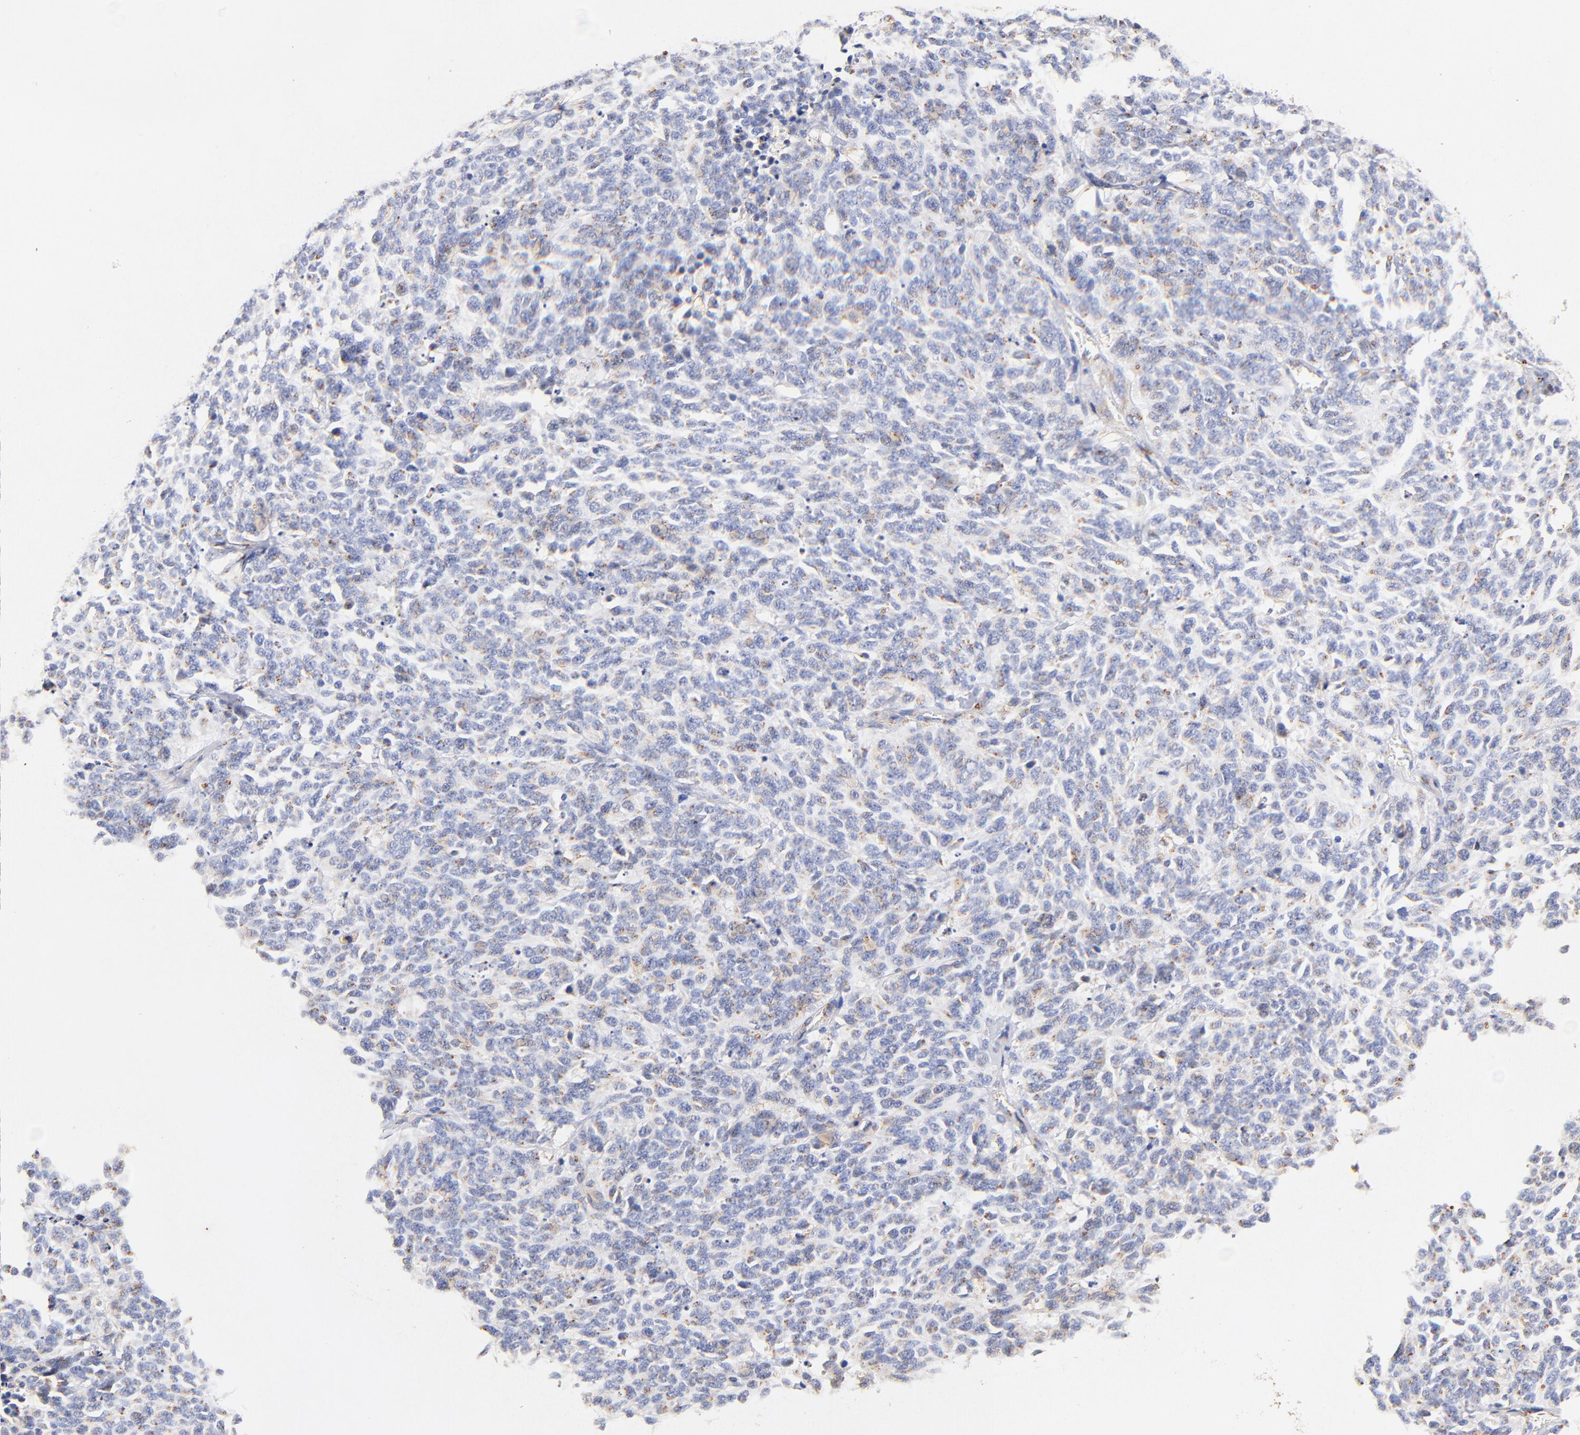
{"staining": {"intensity": "negative", "quantity": "none", "location": "none"}, "tissue": "lung cancer", "cell_type": "Tumor cells", "image_type": "cancer", "snomed": [{"axis": "morphology", "description": "Neoplasm, malignant, NOS"}, {"axis": "topography", "description": "Lung"}], "caption": "Tumor cells show no significant staining in lung cancer.", "gene": "FMNL3", "patient": {"sex": "female", "age": 58}}